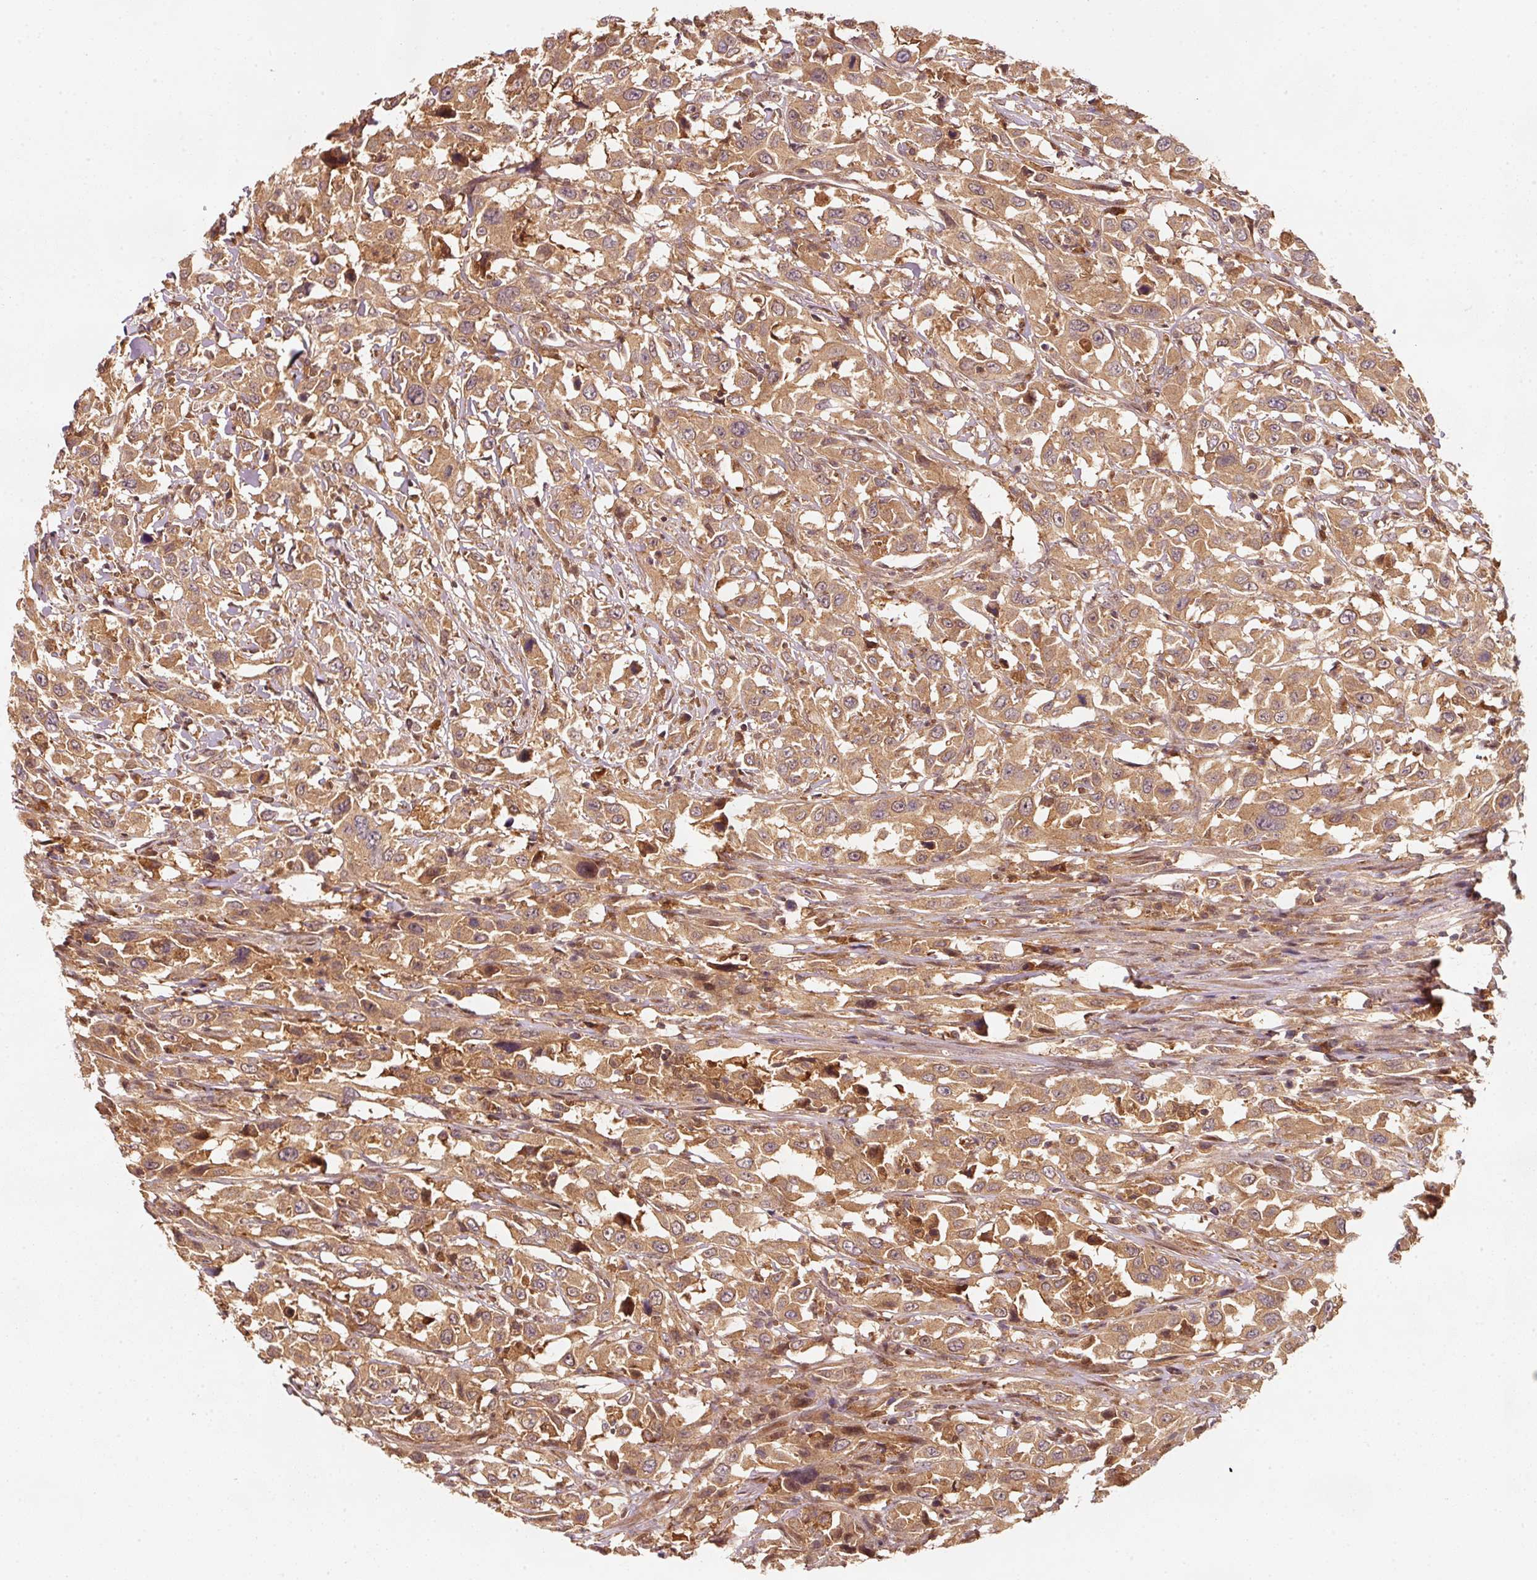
{"staining": {"intensity": "moderate", "quantity": ">75%", "location": "cytoplasmic/membranous"}, "tissue": "urothelial cancer", "cell_type": "Tumor cells", "image_type": "cancer", "snomed": [{"axis": "morphology", "description": "Urothelial carcinoma, High grade"}, {"axis": "topography", "description": "Urinary bladder"}], "caption": "Moderate cytoplasmic/membranous protein positivity is seen in about >75% of tumor cells in urothelial carcinoma (high-grade). The staining was performed using DAB (3,3'-diaminobenzidine) to visualize the protein expression in brown, while the nuclei were stained in blue with hematoxylin (Magnification: 20x).", "gene": "RRAS2", "patient": {"sex": "male", "age": 61}}